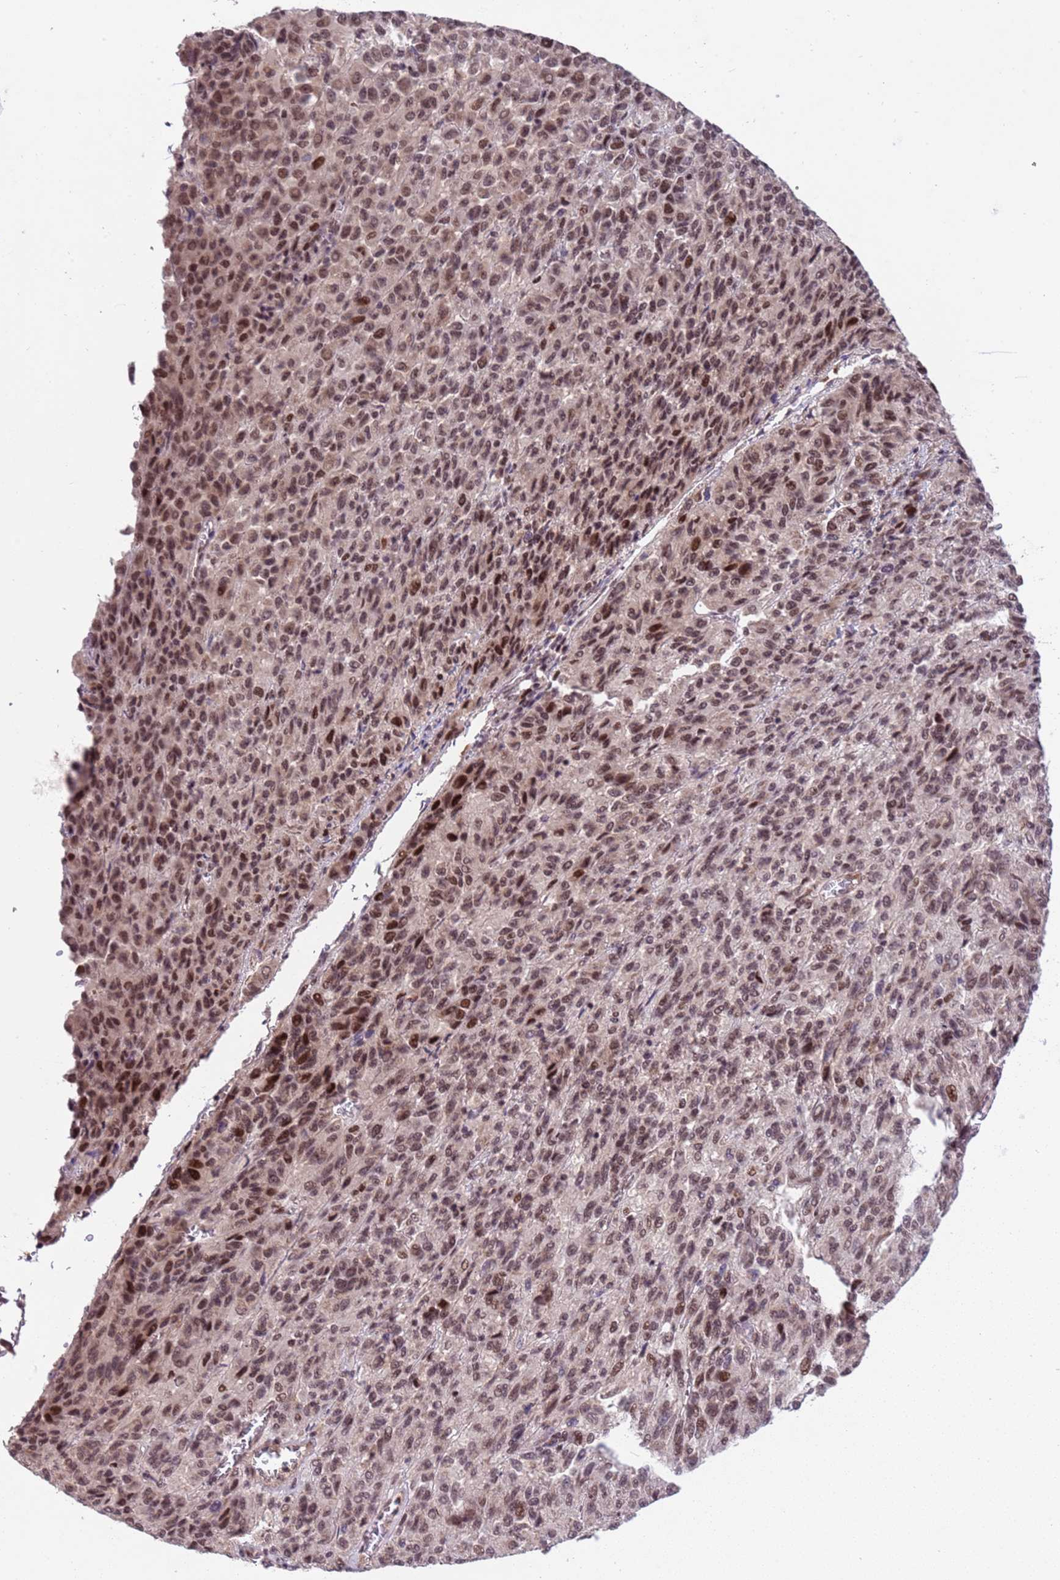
{"staining": {"intensity": "moderate", "quantity": ">75%", "location": "nuclear"}, "tissue": "melanoma", "cell_type": "Tumor cells", "image_type": "cancer", "snomed": [{"axis": "morphology", "description": "Malignant melanoma, Metastatic site"}, {"axis": "topography", "description": "Lung"}], "caption": "Immunohistochemical staining of malignant melanoma (metastatic site) displays moderate nuclear protein staining in about >75% of tumor cells.", "gene": "PPM1H", "patient": {"sex": "male", "age": 64}}